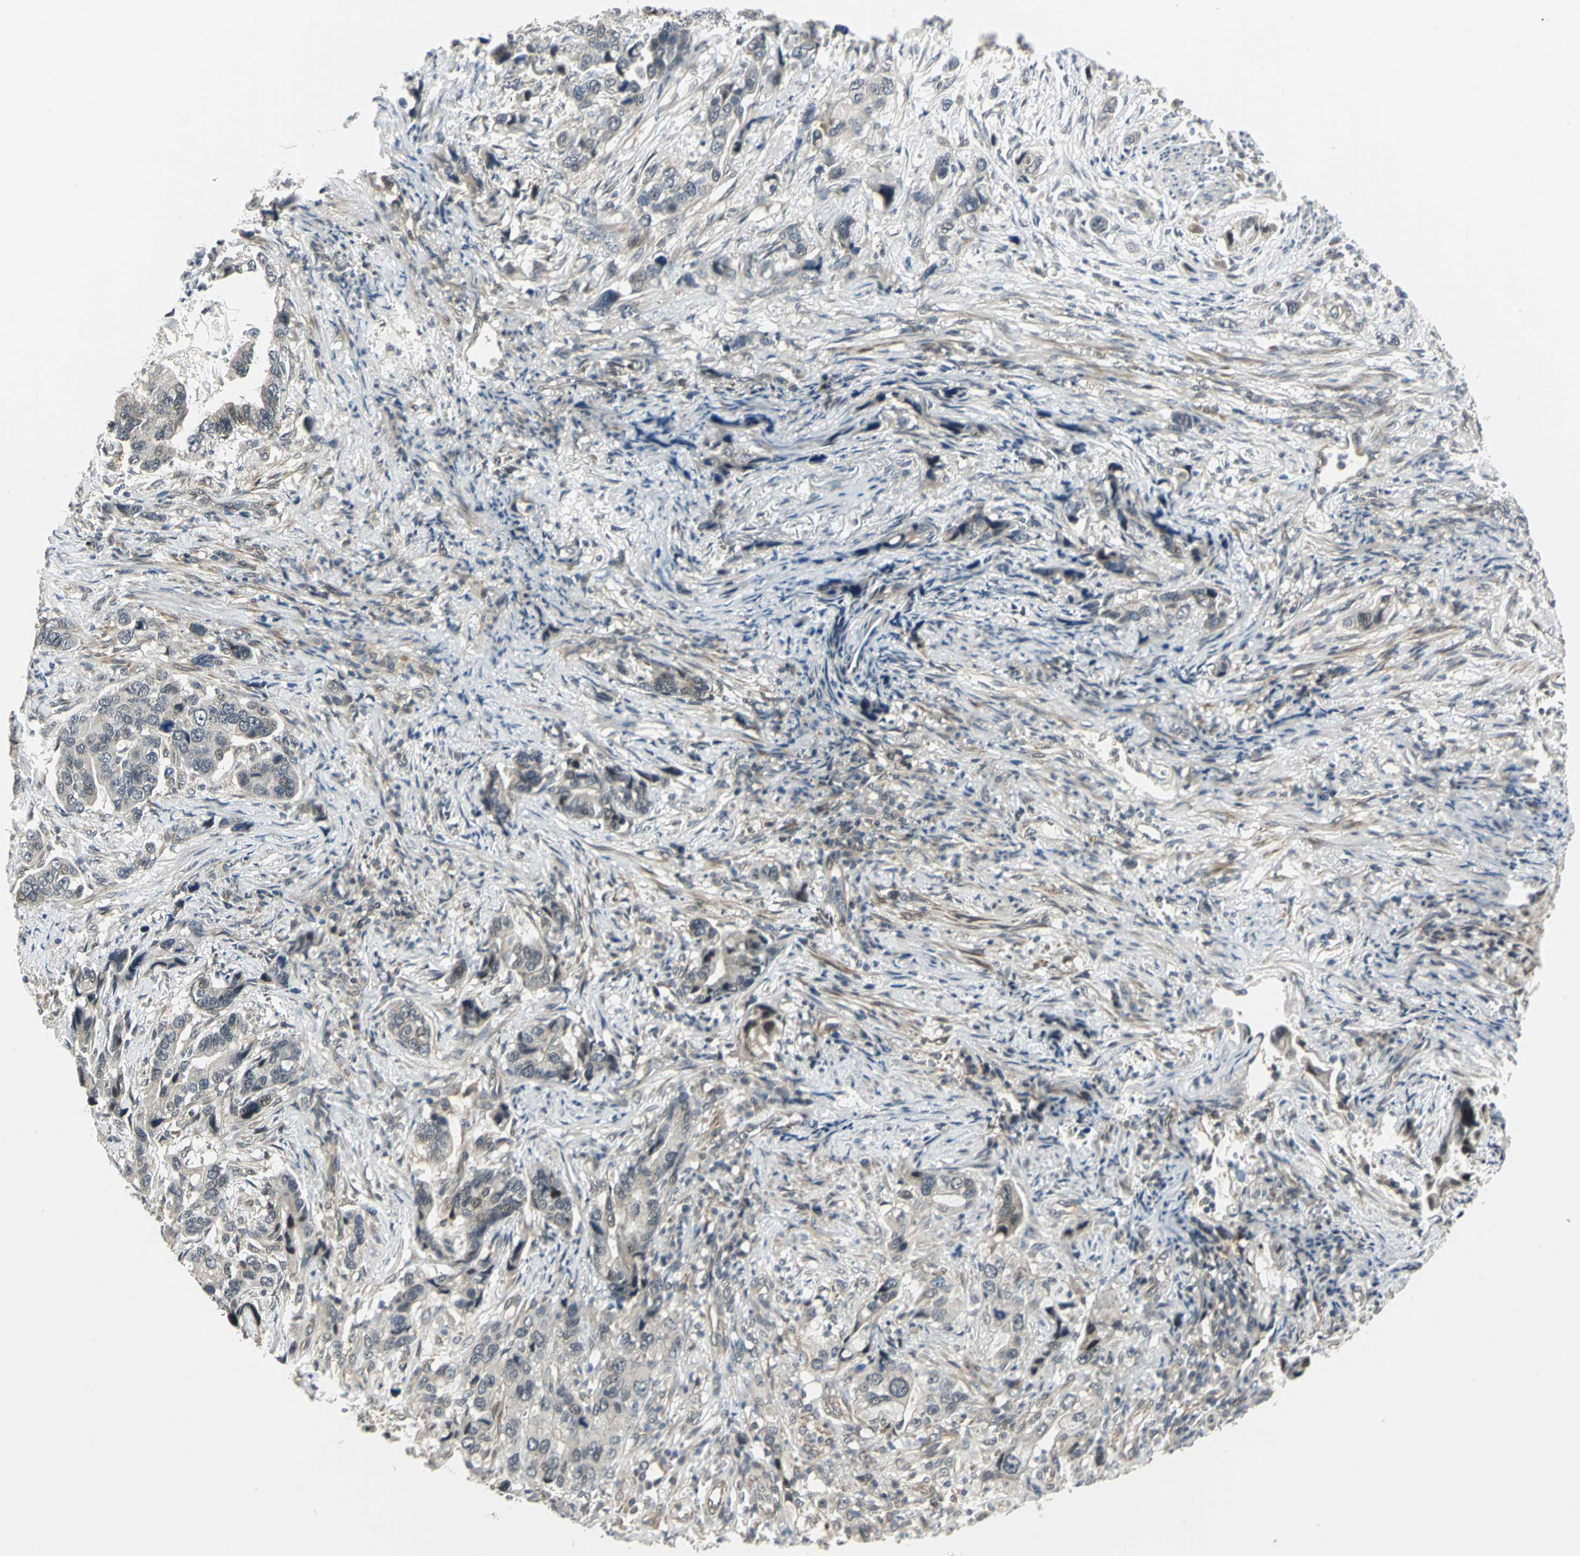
{"staining": {"intensity": "weak", "quantity": "25%-75%", "location": "cytoplasmic/membranous"}, "tissue": "stomach cancer", "cell_type": "Tumor cells", "image_type": "cancer", "snomed": [{"axis": "morphology", "description": "Adenocarcinoma, NOS"}, {"axis": "topography", "description": "Stomach, lower"}], "caption": "This micrograph displays immunohistochemistry staining of human stomach cancer, with low weak cytoplasmic/membranous expression in approximately 25%-75% of tumor cells.", "gene": "PLAGL2", "patient": {"sex": "female", "age": 93}}